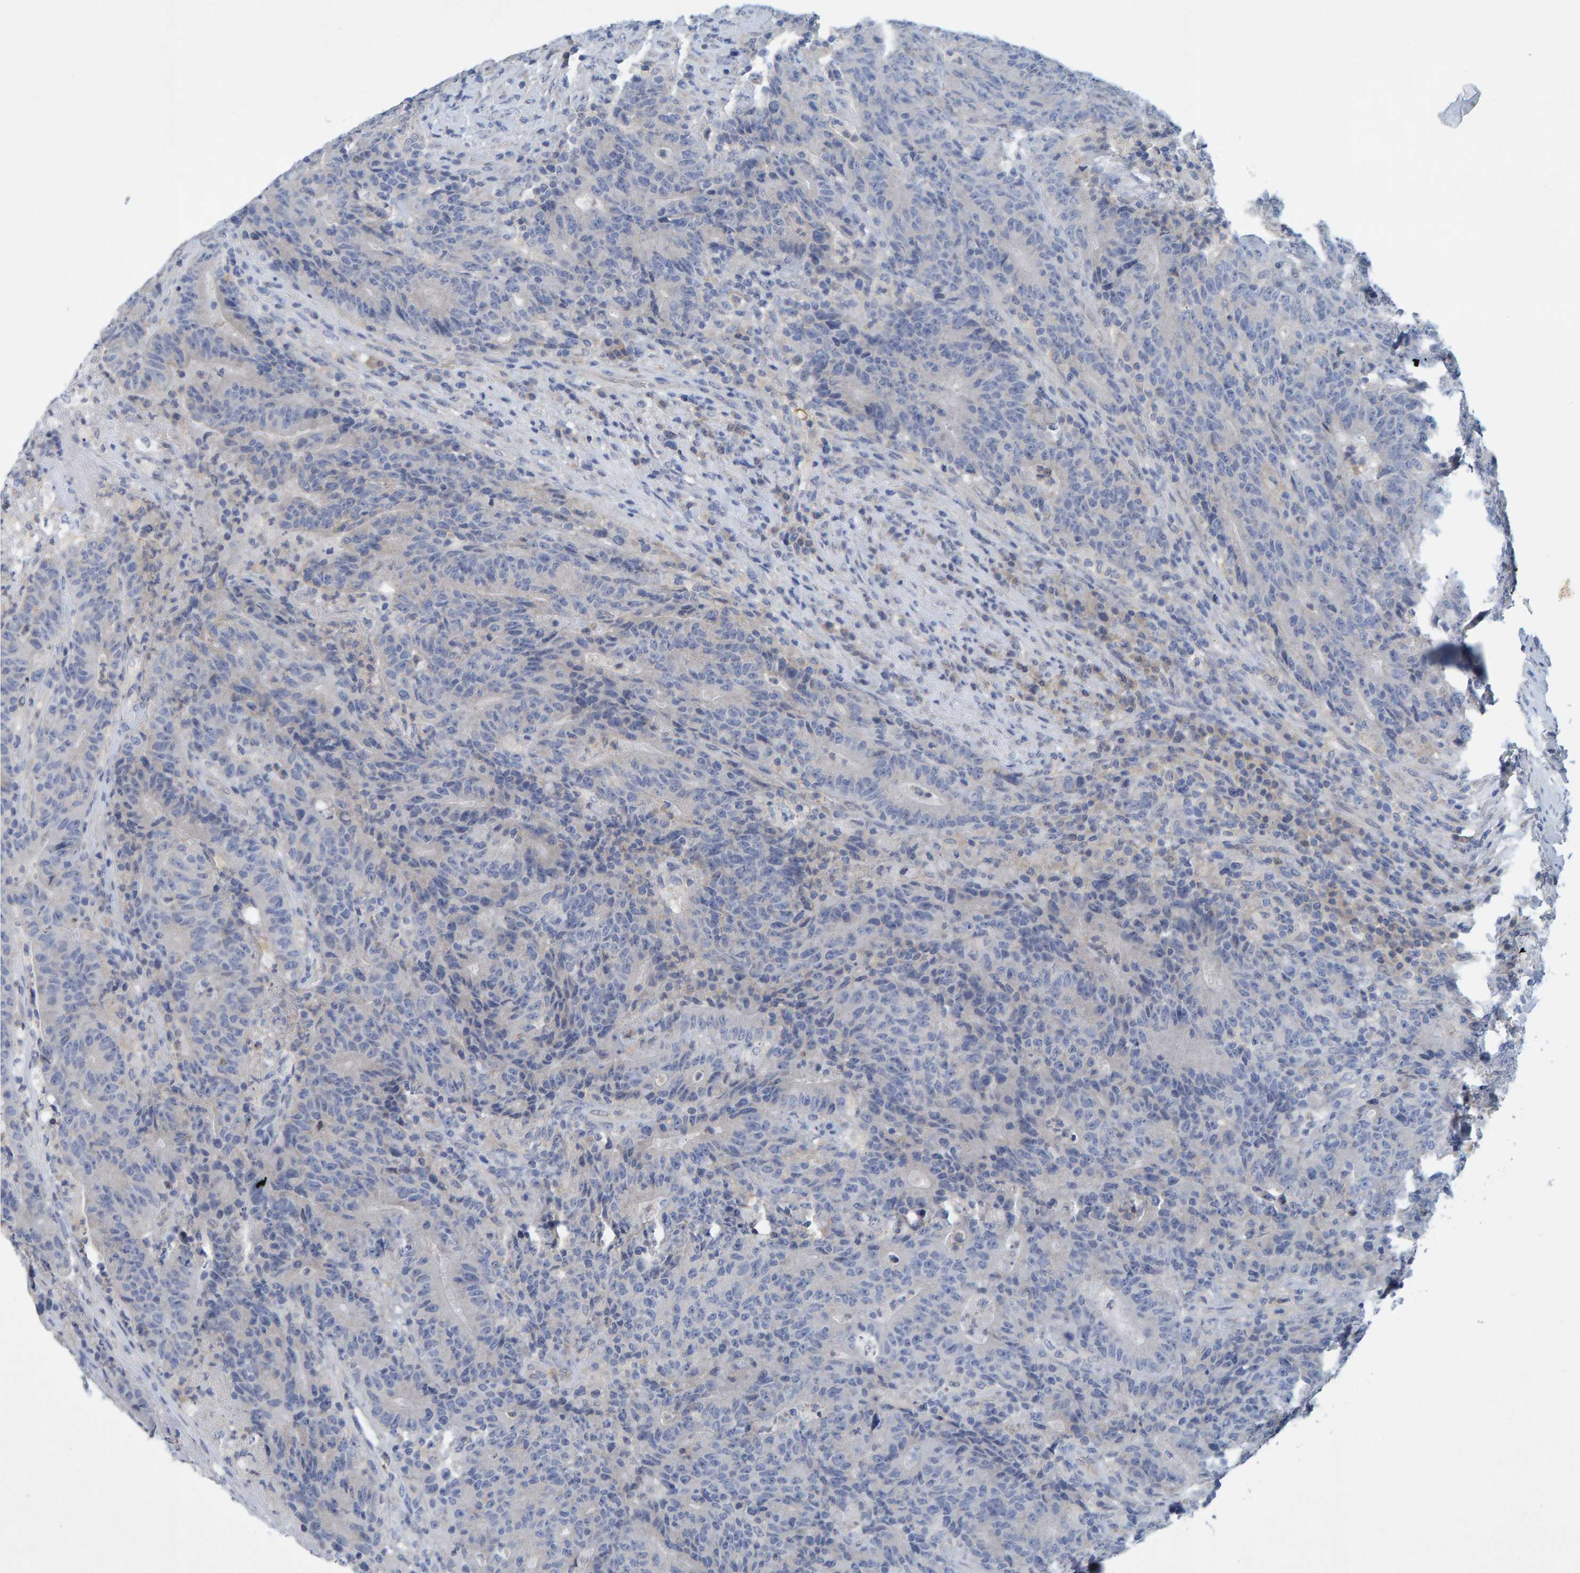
{"staining": {"intensity": "negative", "quantity": "none", "location": "none"}, "tissue": "colorectal cancer", "cell_type": "Tumor cells", "image_type": "cancer", "snomed": [{"axis": "morphology", "description": "Normal tissue, NOS"}, {"axis": "morphology", "description": "Adenocarcinoma, NOS"}, {"axis": "topography", "description": "Colon"}], "caption": "This is an IHC histopathology image of human colorectal cancer (adenocarcinoma). There is no staining in tumor cells.", "gene": "ALAD", "patient": {"sex": "female", "age": 75}}